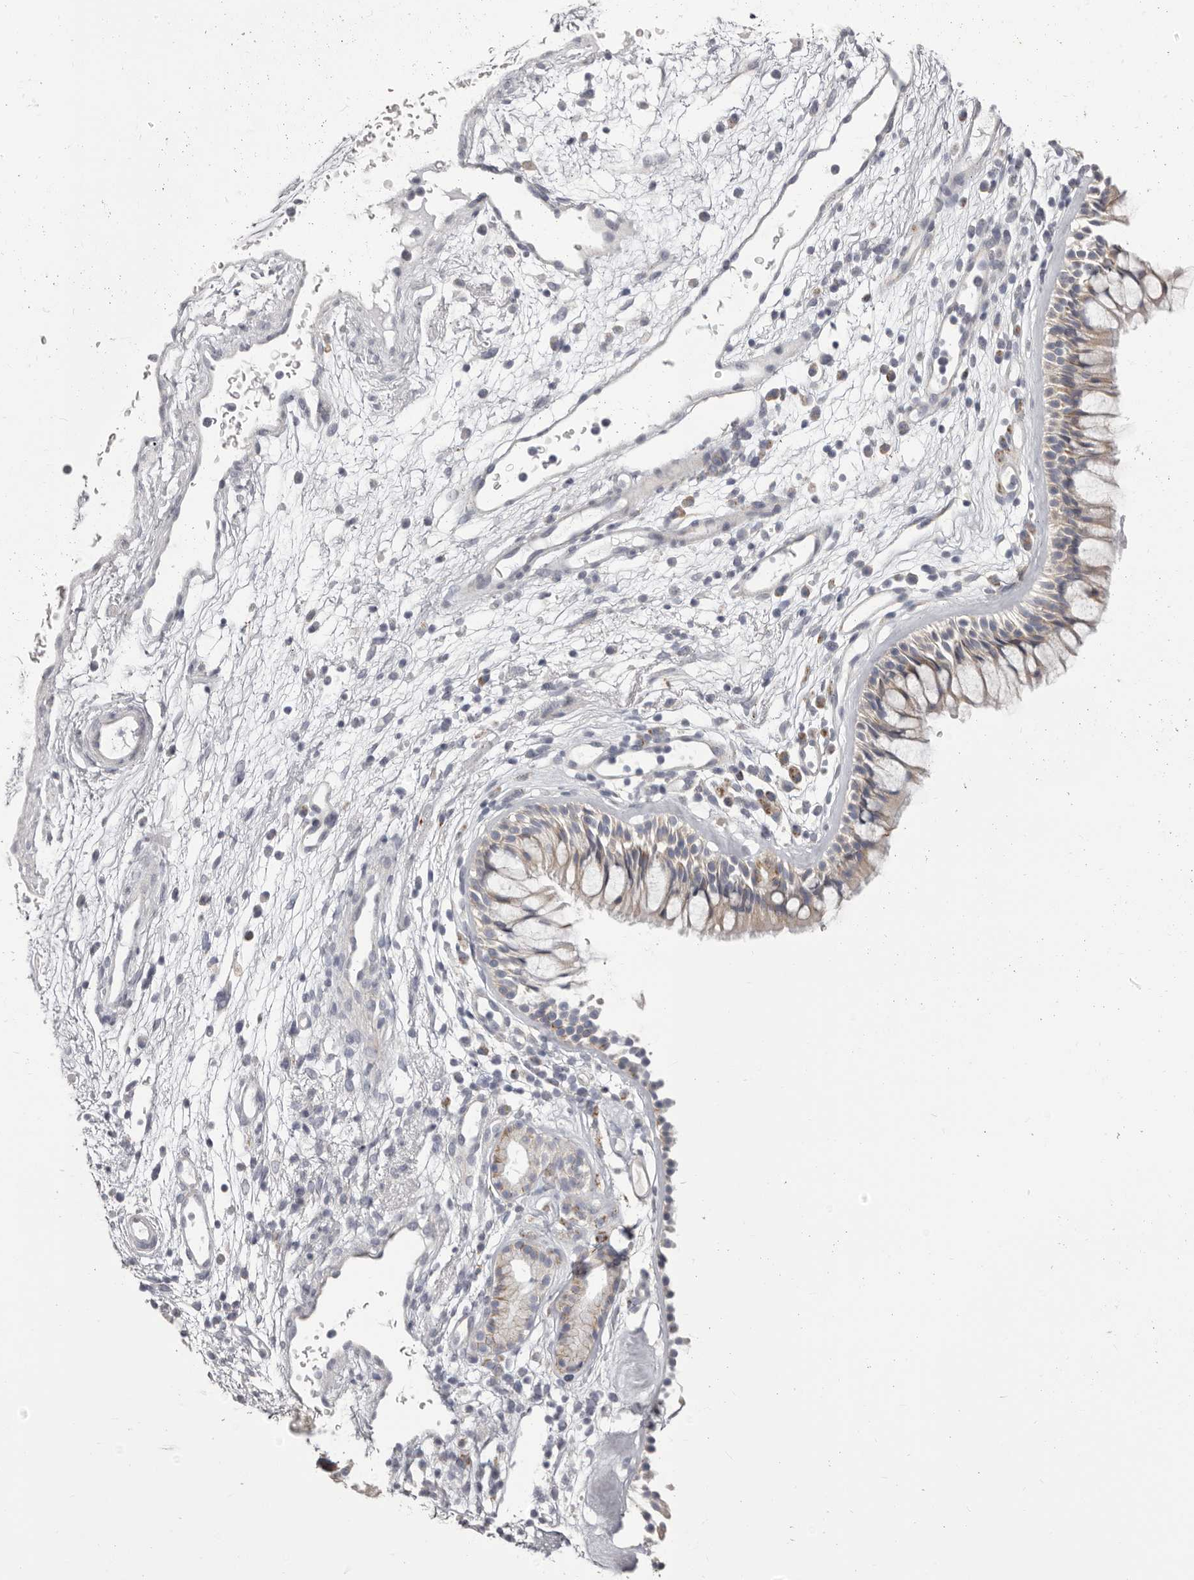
{"staining": {"intensity": "moderate", "quantity": "25%-75%", "location": "cytoplasmic/membranous"}, "tissue": "nasopharynx", "cell_type": "Respiratory epithelial cells", "image_type": "normal", "snomed": [{"axis": "morphology", "description": "Normal tissue, NOS"}, {"axis": "morphology", "description": "Inflammation, NOS"}, {"axis": "morphology", "description": "Malignant melanoma, Metastatic site"}, {"axis": "topography", "description": "Nasopharynx"}], "caption": "High-power microscopy captured an immunohistochemistry micrograph of normal nasopharynx, revealing moderate cytoplasmic/membranous staining in about 25%-75% of respiratory epithelial cells. Using DAB (3,3'-diaminobenzidine) (brown) and hematoxylin (blue) stains, captured at high magnification using brightfield microscopy.", "gene": "OTUD3", "patient": {"sex": "male", "age": 70}}